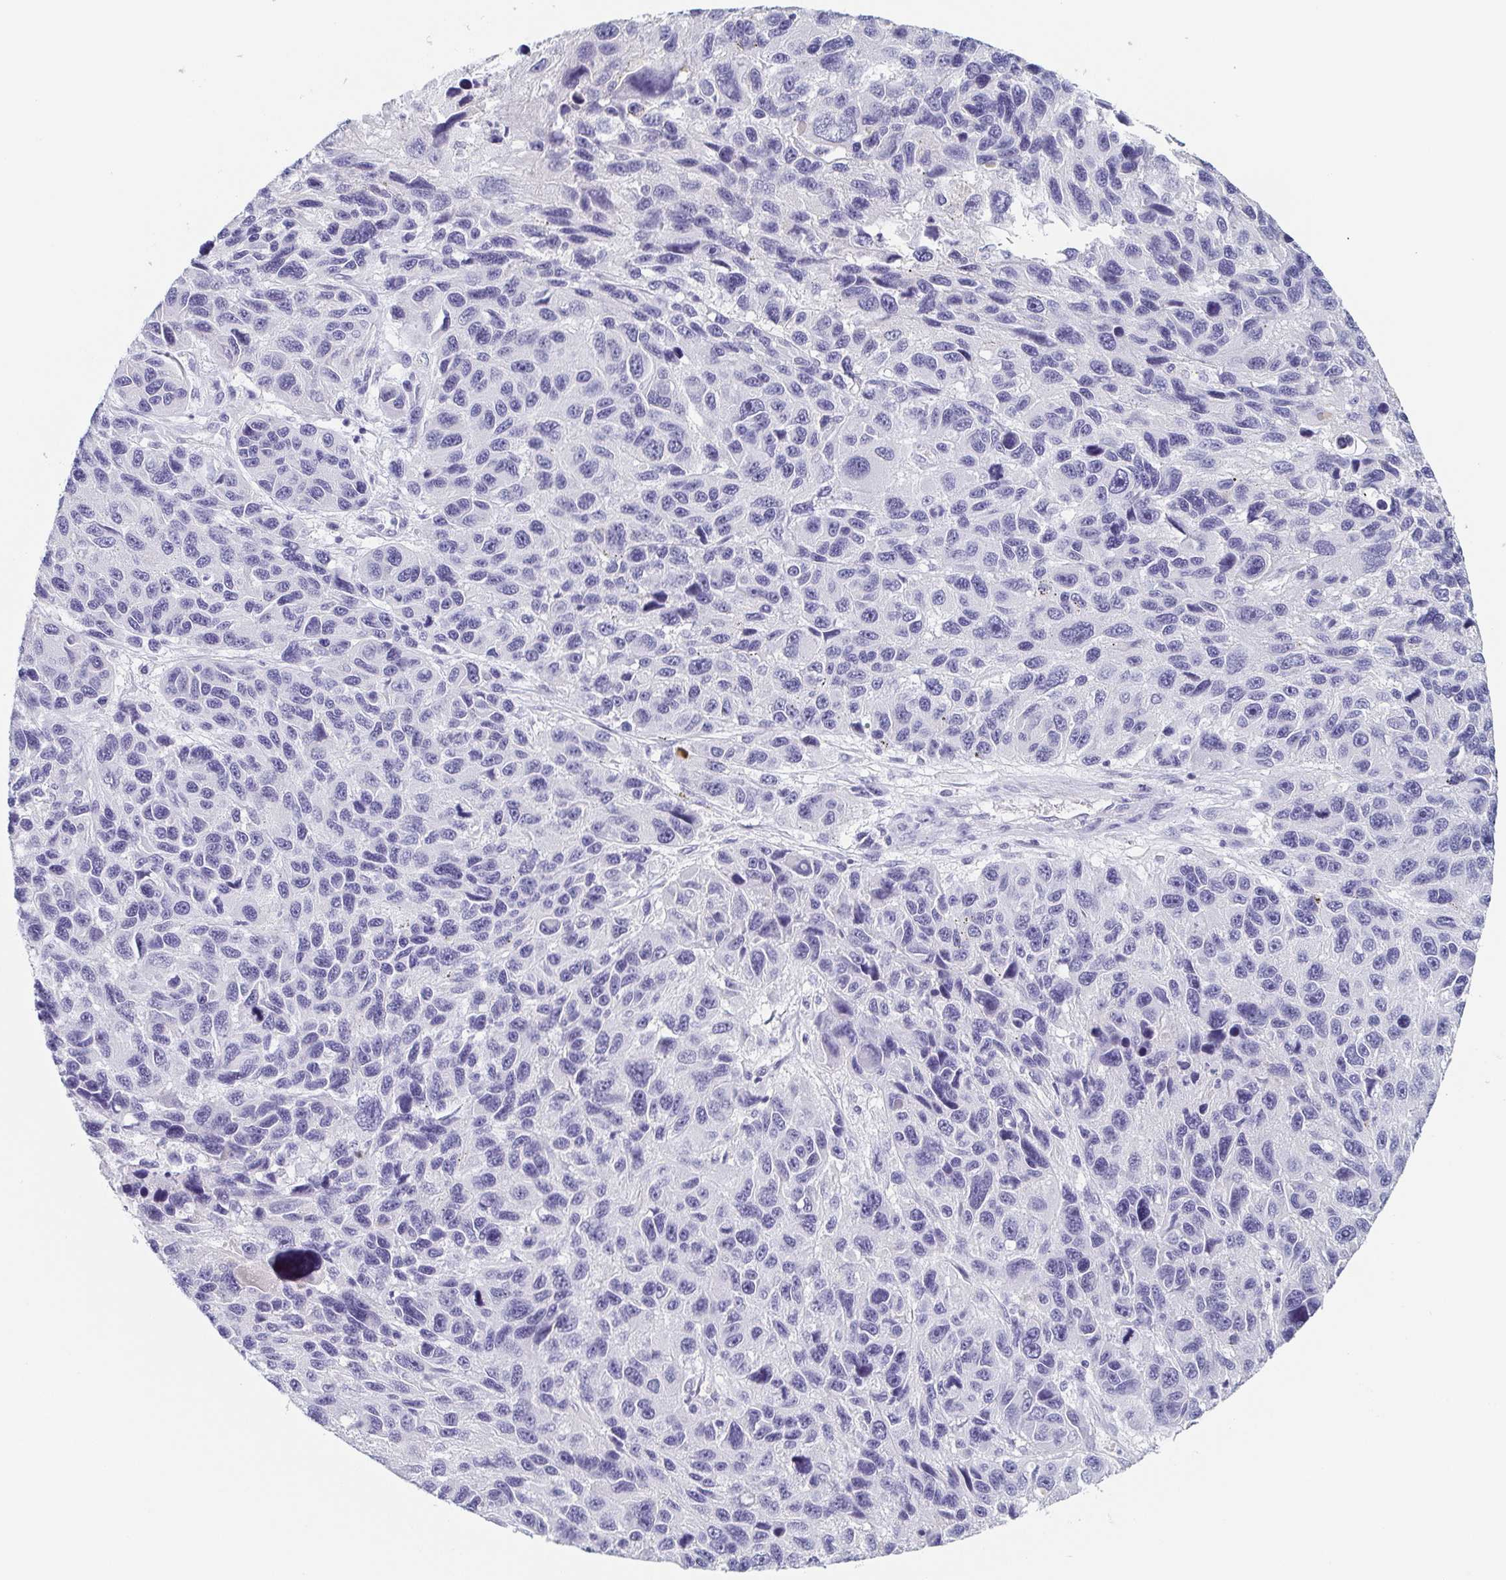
{"staining": {"intensity": "negative", "quantity": "none", "location": "none"}, "tissue": "melanoma", "cell_type": "Tumor cells", "image_type": "cancer", "snomed": [{"axis": "morphology", "description": "Malignant melanoma, NOS"}, {"axis": "topography", "description": "Skin"}], "caption": "Immunohistochemistry (IHC) micrograph of neoplastic tissue: melanoma stained with DAB (3,3'-diaminobenzidine) displays no significant protein expression in tumor cells.", "gene": "ITLN1", "patient": {"sex": "male", "age": 53}}